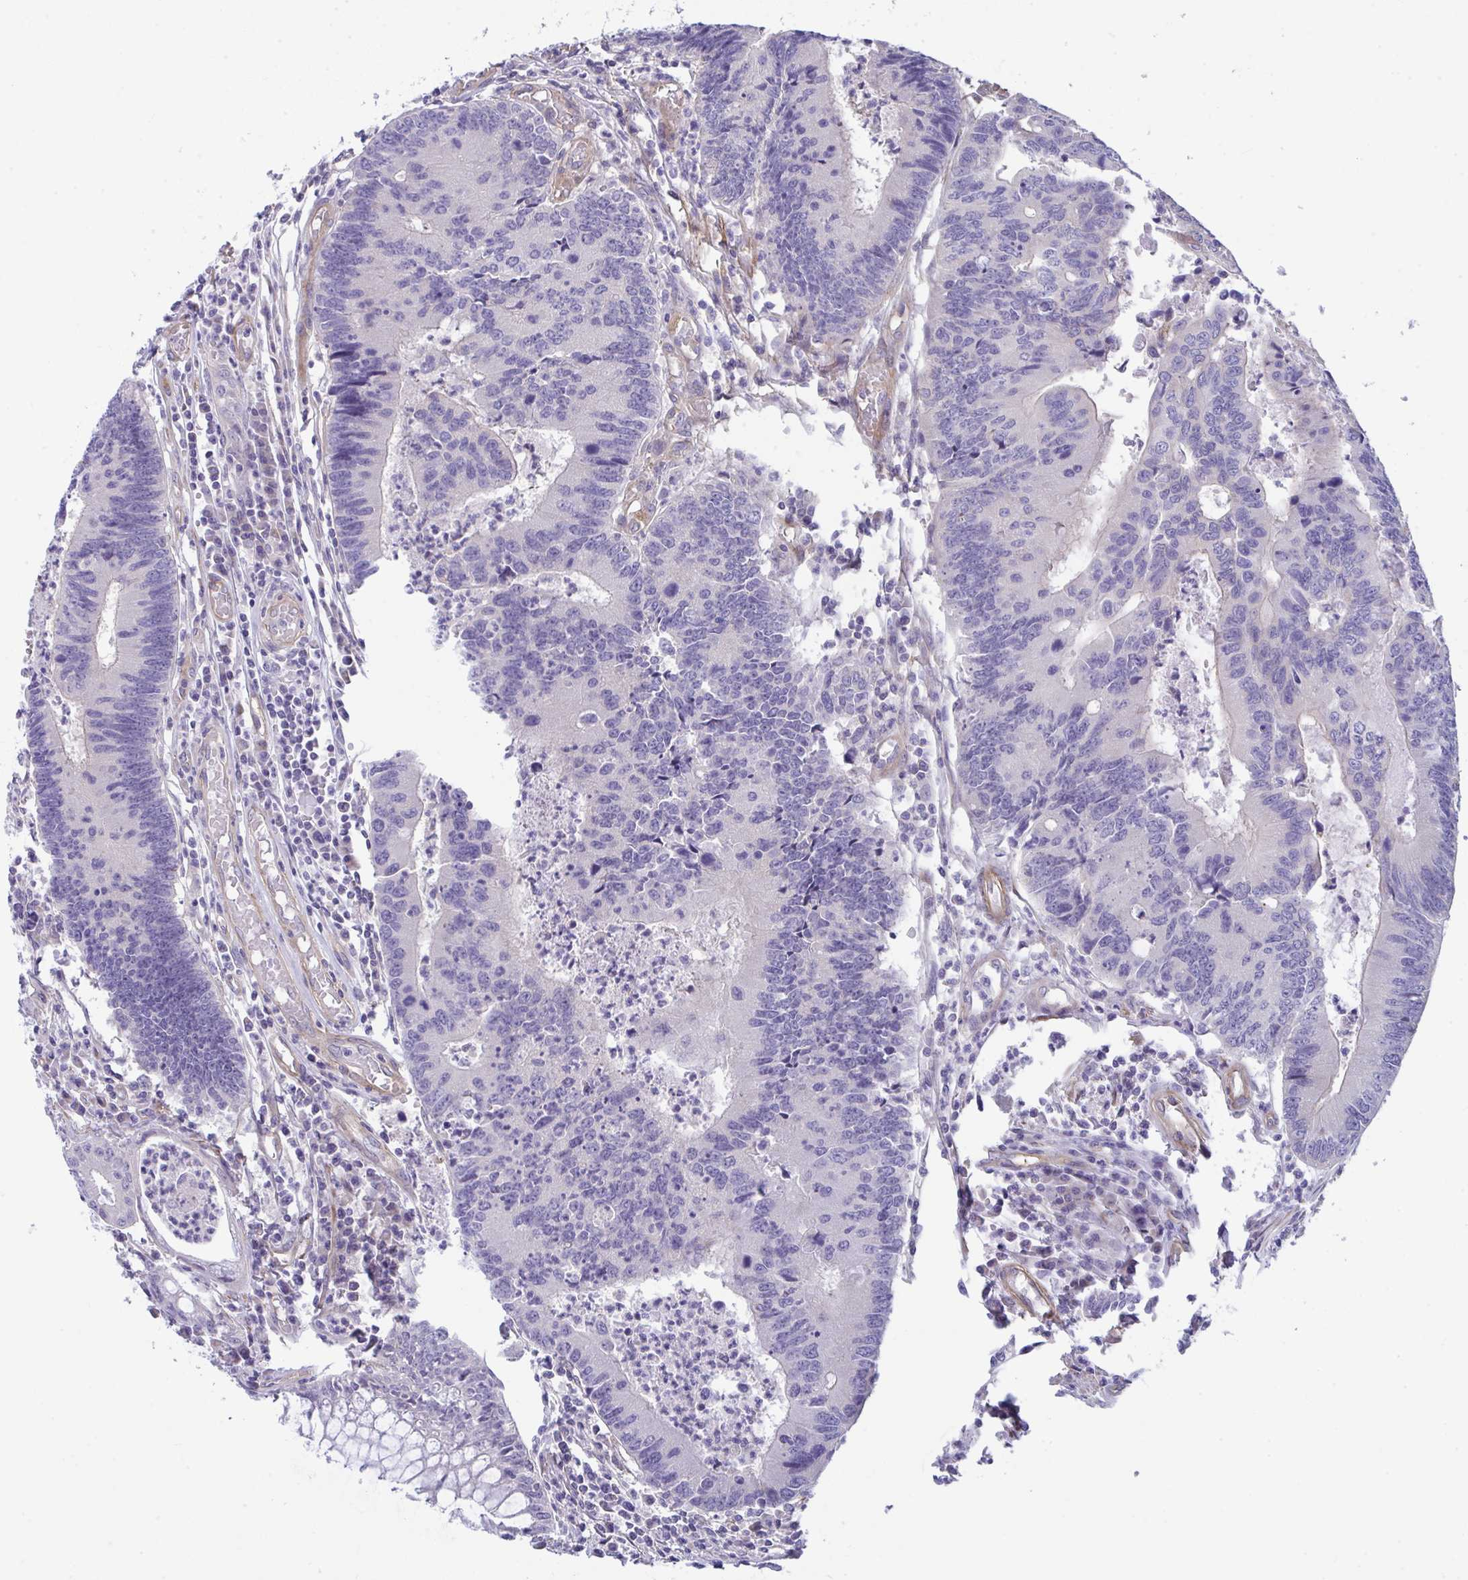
{"staining": {"intensity": "negative", "quantity": "none", "location": "none"}, "tissue": "colorectal cancer", "cell_type": "Tumor cells", "image_type": "cancer", "snomed": [{"axis": "morphology", "description": "Adenocarcinoma, NOS"}, {"axis": "topography", "description": "Colon"}], "caption": "Immunohistochemistry (IHC) image of adenocarcinoma (colorectal) stained for a protein (brown), which demonstrates no positivity in tumor cells.", "gene": "MYL12A", "patient": {"sex": "female", "age": 67}}